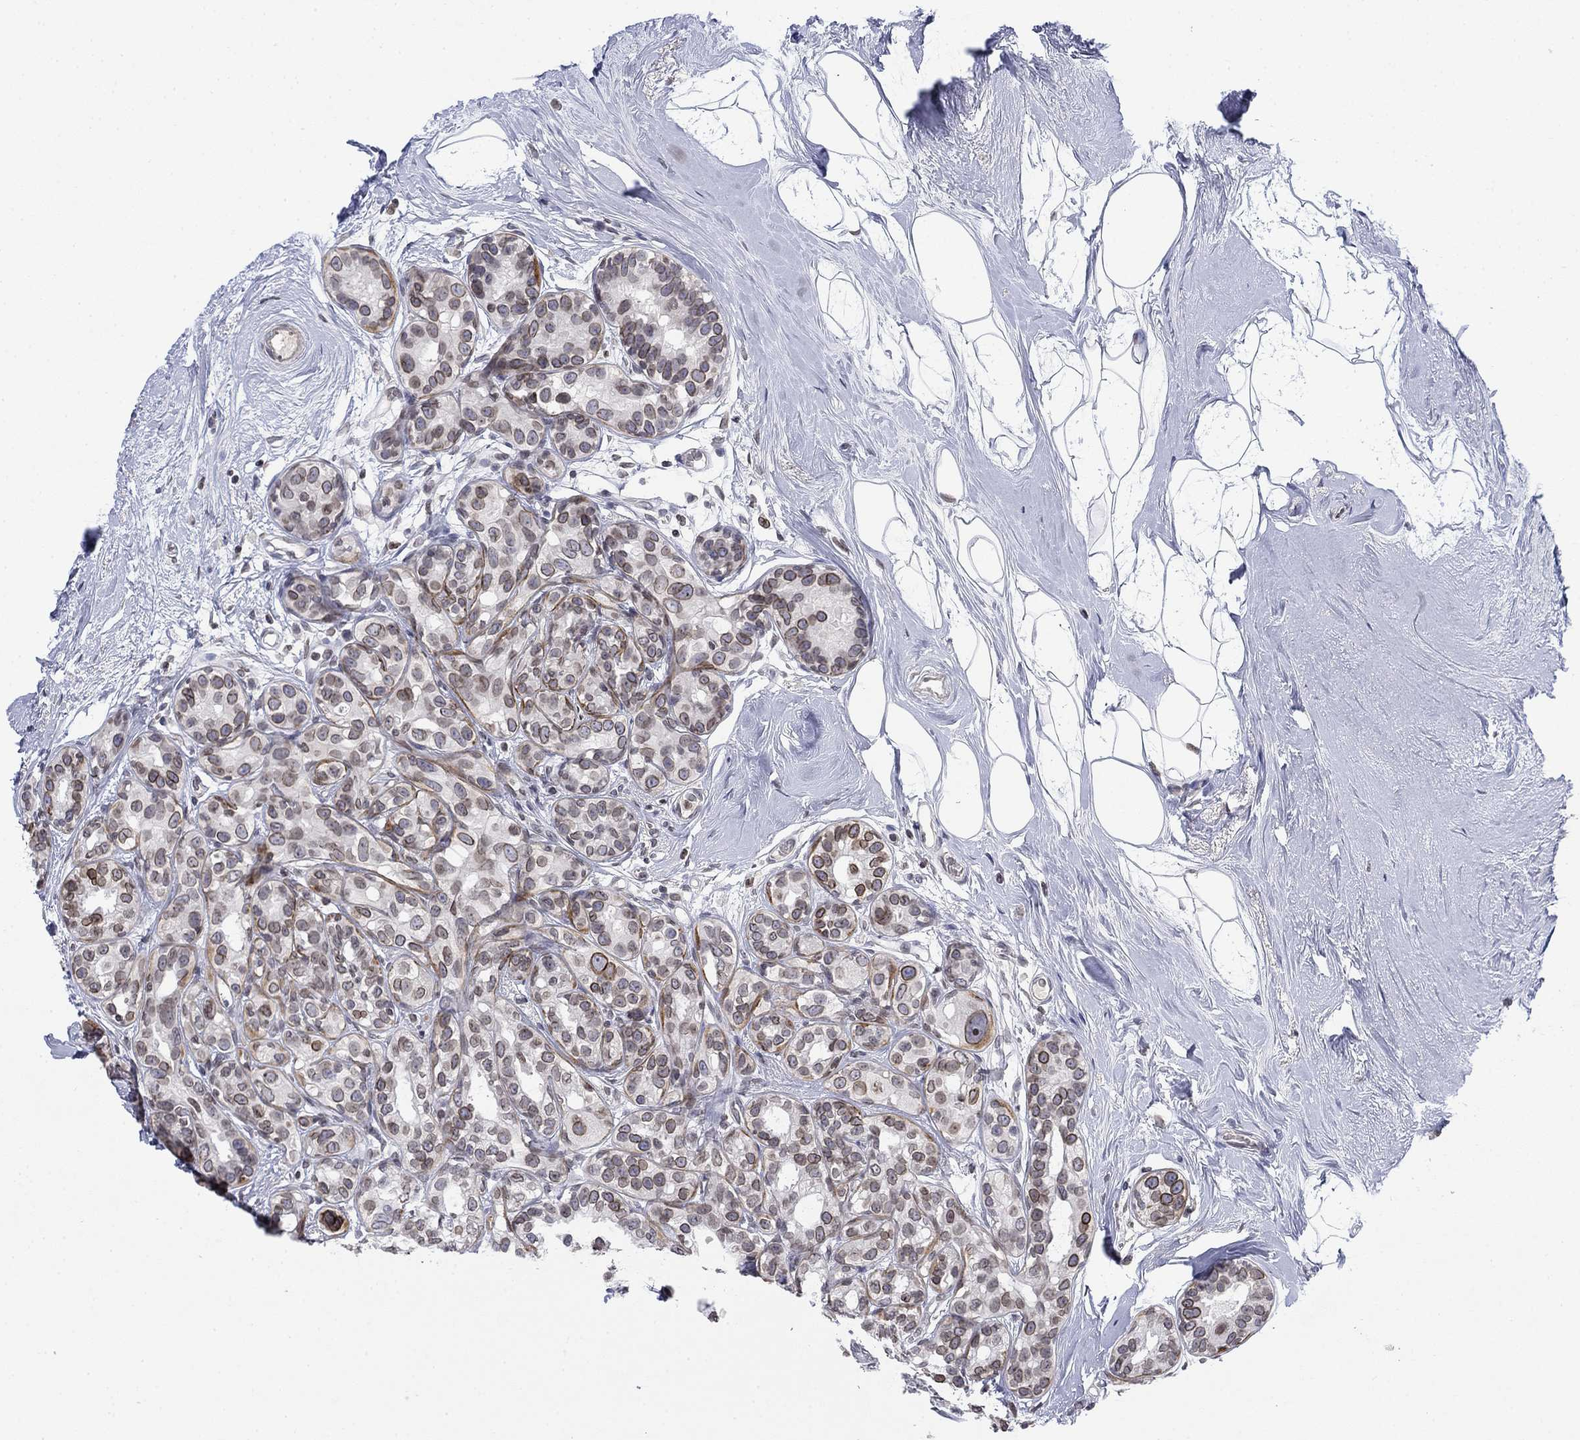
{"staining": {"intensity": "strong", "quantity": "<25%", "location": "cytoplasmic/membranous,nuclear"}, "tissue": "breast cancer", "cell_type": "Tumor cells", "image_type": "cancer", "snomed": [{"axis": "morphology", "description": "Duct carcinoma"}, {"axis": "topography", "description": "Breast"}], "caption": "There is medium levels of strong cytoplasmic/membranous and nuclear positivity in tumor cells of breast infiltrating ductal carcinoma, as demonstrated by immunohistochemical staining (brown color).", "gene": "TOR1AIP1", "patient": {"sex": "female", "age": 55}}